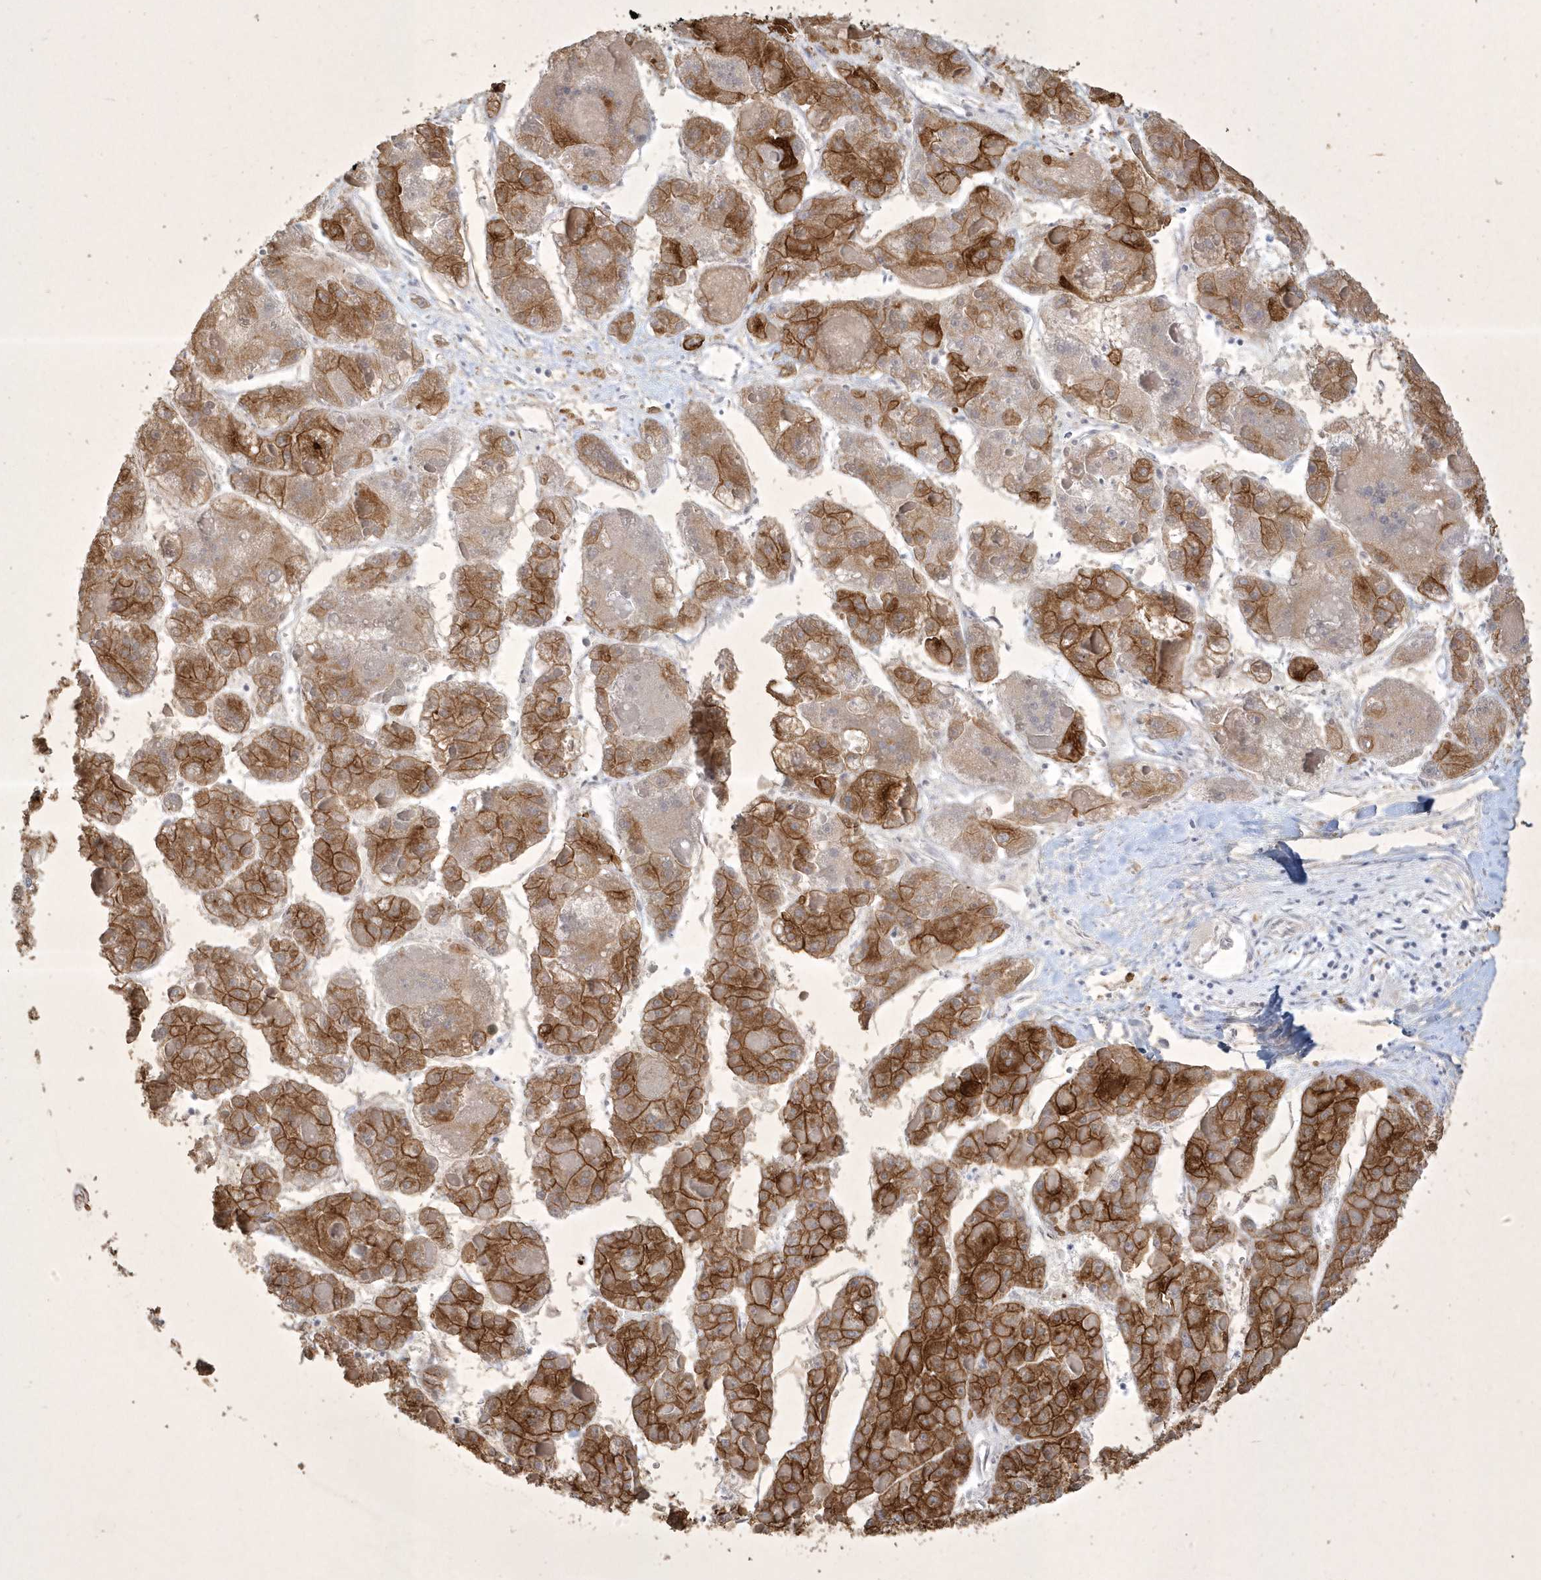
{"staining": {"intensity": "strong", "quantity": ">75%", "location": "cytoplasmic/membranous"}, "tissue": "liver cancer", "cell_type": "Tumor cells", "image_type": "cancer", "snomed": [{"axis": "morphology", "description": "Carcinoma, Hepatocellular, NOS"}, {"axis": "topography", "description": "Liver"}], "caption": "Liver cancer (hepatocellular carcinoma) was stained to show a protein in brown. There is high levels of strong cytoplasmic/membranous expression in approximately >75% of tumor cells. (Stains: DAB in brown, nuclei in blue, Microscopy: brightfield microscopy at high magnification).", "gene": "BOD1", "patient": {"sex": "female", "age": 73}}